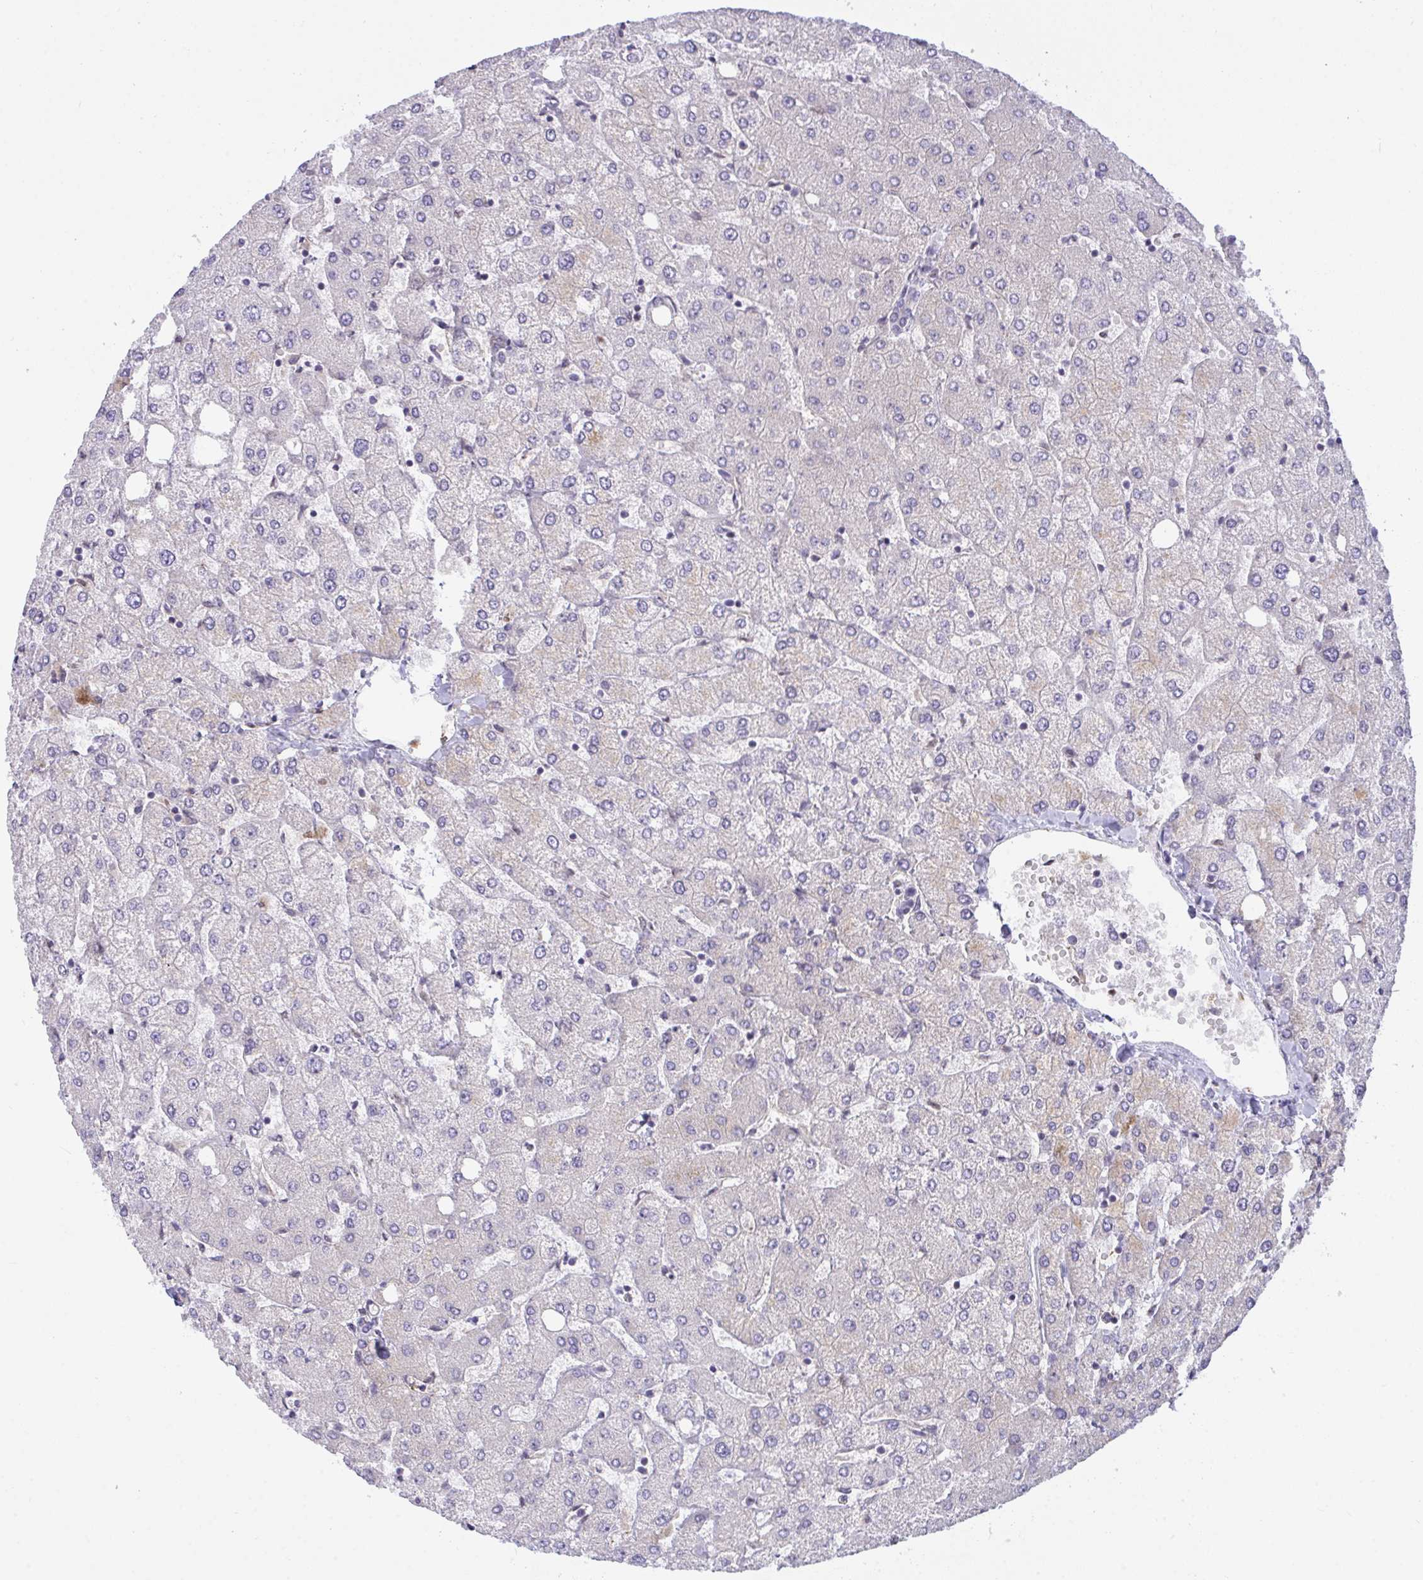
{"staining": {"intensity": "negative", "quantity": "none", "location": "none"}, "tissue": "liver", "cell_type": "Cholangiocytes", "image_type": "normal", "snomed": [{"axis": "morphology", "description": "Normal tissue, NOS"}, {"axis": "topography", "description": "Liver"}], "caption": "IHC micrograph of benign liver: liver stained with DAB (3,3'-diaminobenzidine) displays no significant protein staining in cholangiocytes.", "gene": "SEMA6B", "patient": {"sex": "female", "age": 54}}